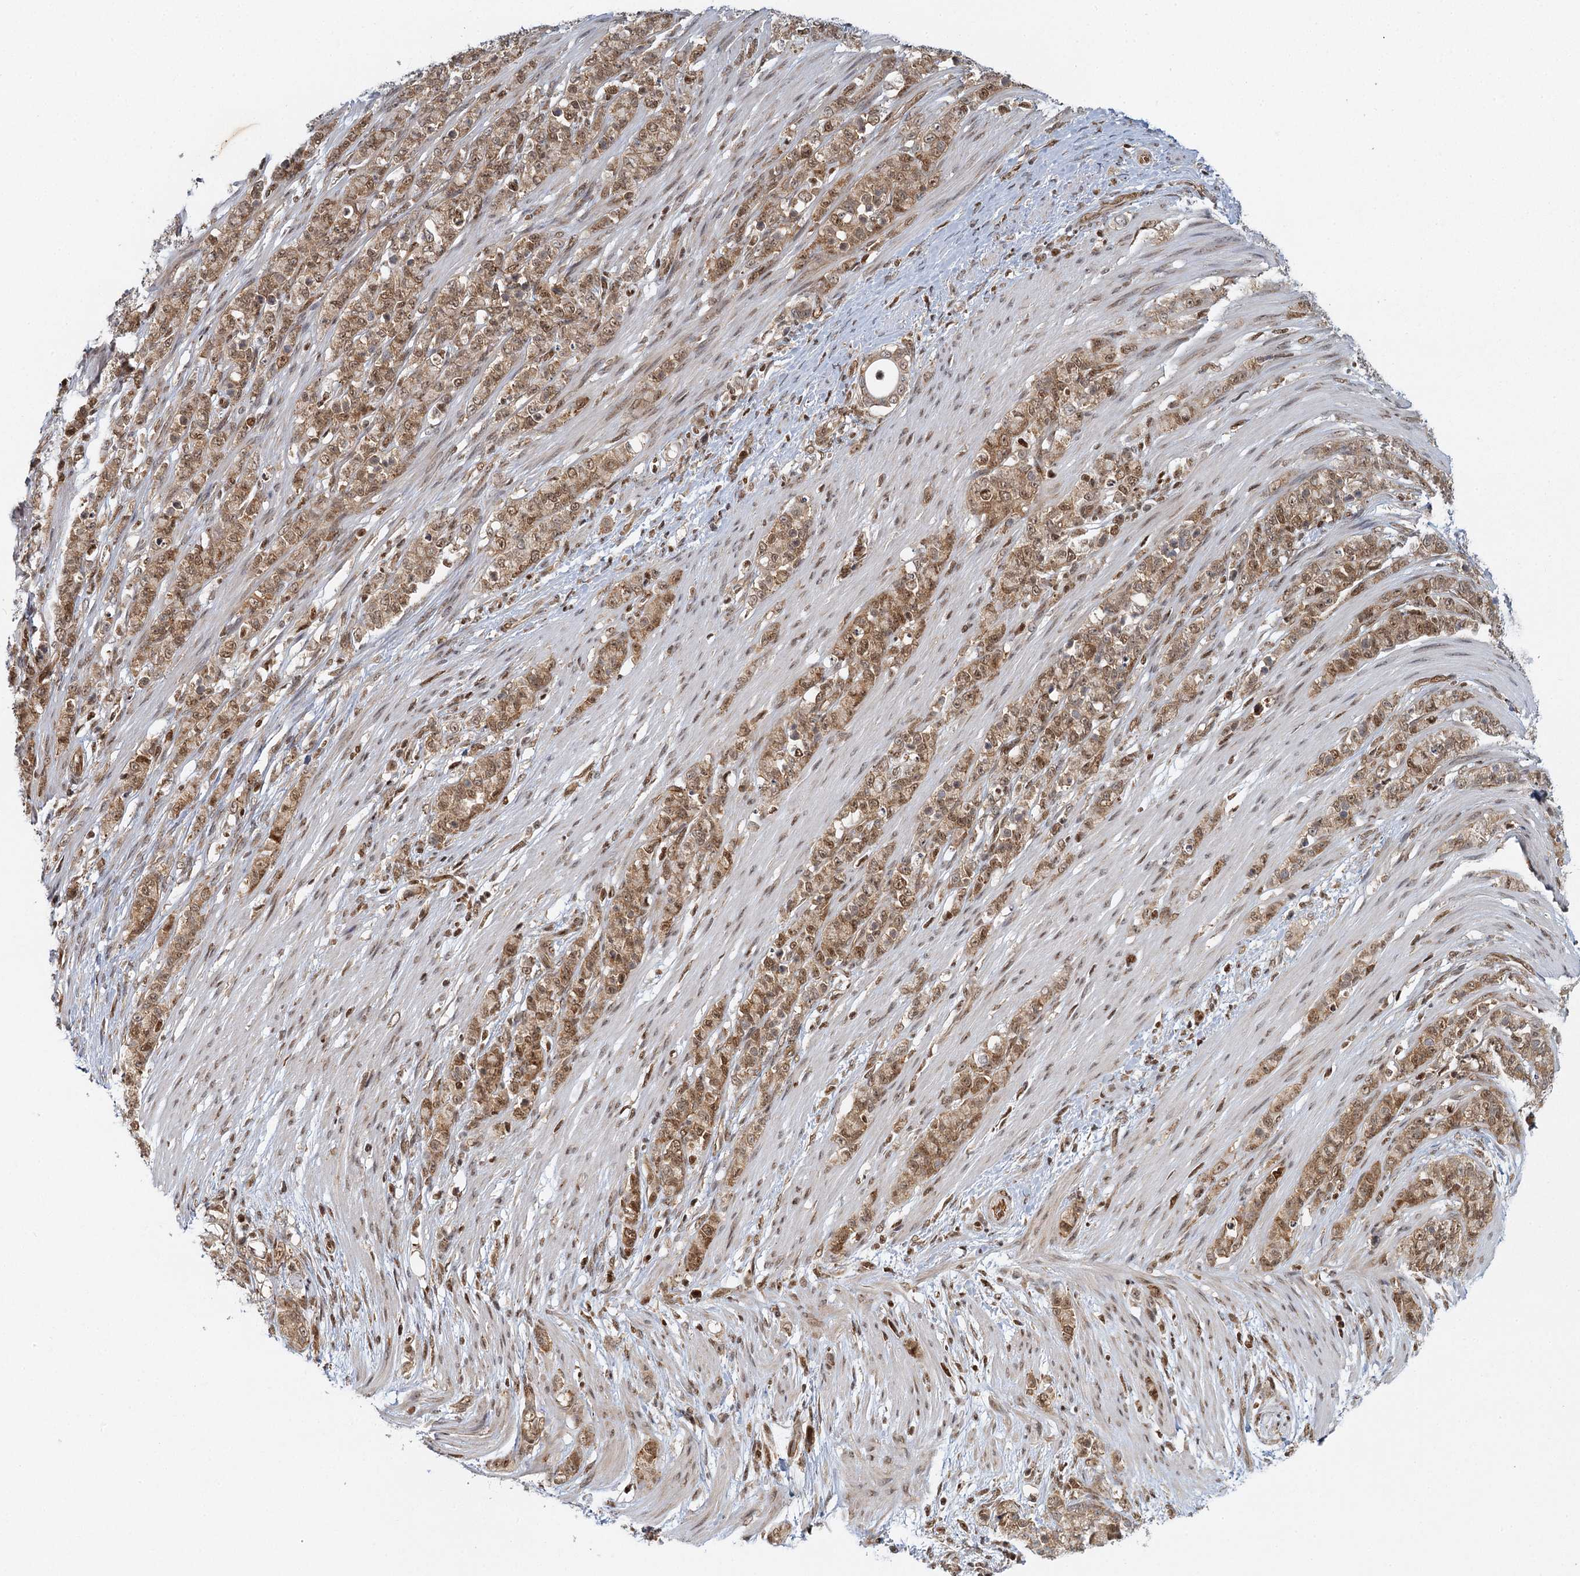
{"staining": {"intensity": "moderate", "quantity": ">75%", "location": "cytoplasmic/membranous,nuclear"}, "tissue": "stomach cancer", "cell_type": "Tumor cells", "image_type": "cancer", "snomed": [{"axis": "morphology", "description": "Adenocarcinoma, NOS"}, {"axis": "topography", "description": "Stomach"}], "caption": "Immunohistochemistry (IHC) image of neoplastic tissue: stomach cancer (adenocarcinoma) stained using immunohistochemistry displays medium levels of moderate protein expression localized specifically in the cytoplasmic/membranous and nuclear of tumor cells, appearing as a cytoplasmic/membranous and nuclear brown color.", "gene": "GPATCH11", "patient": {"sex": "female", "age": 79}}